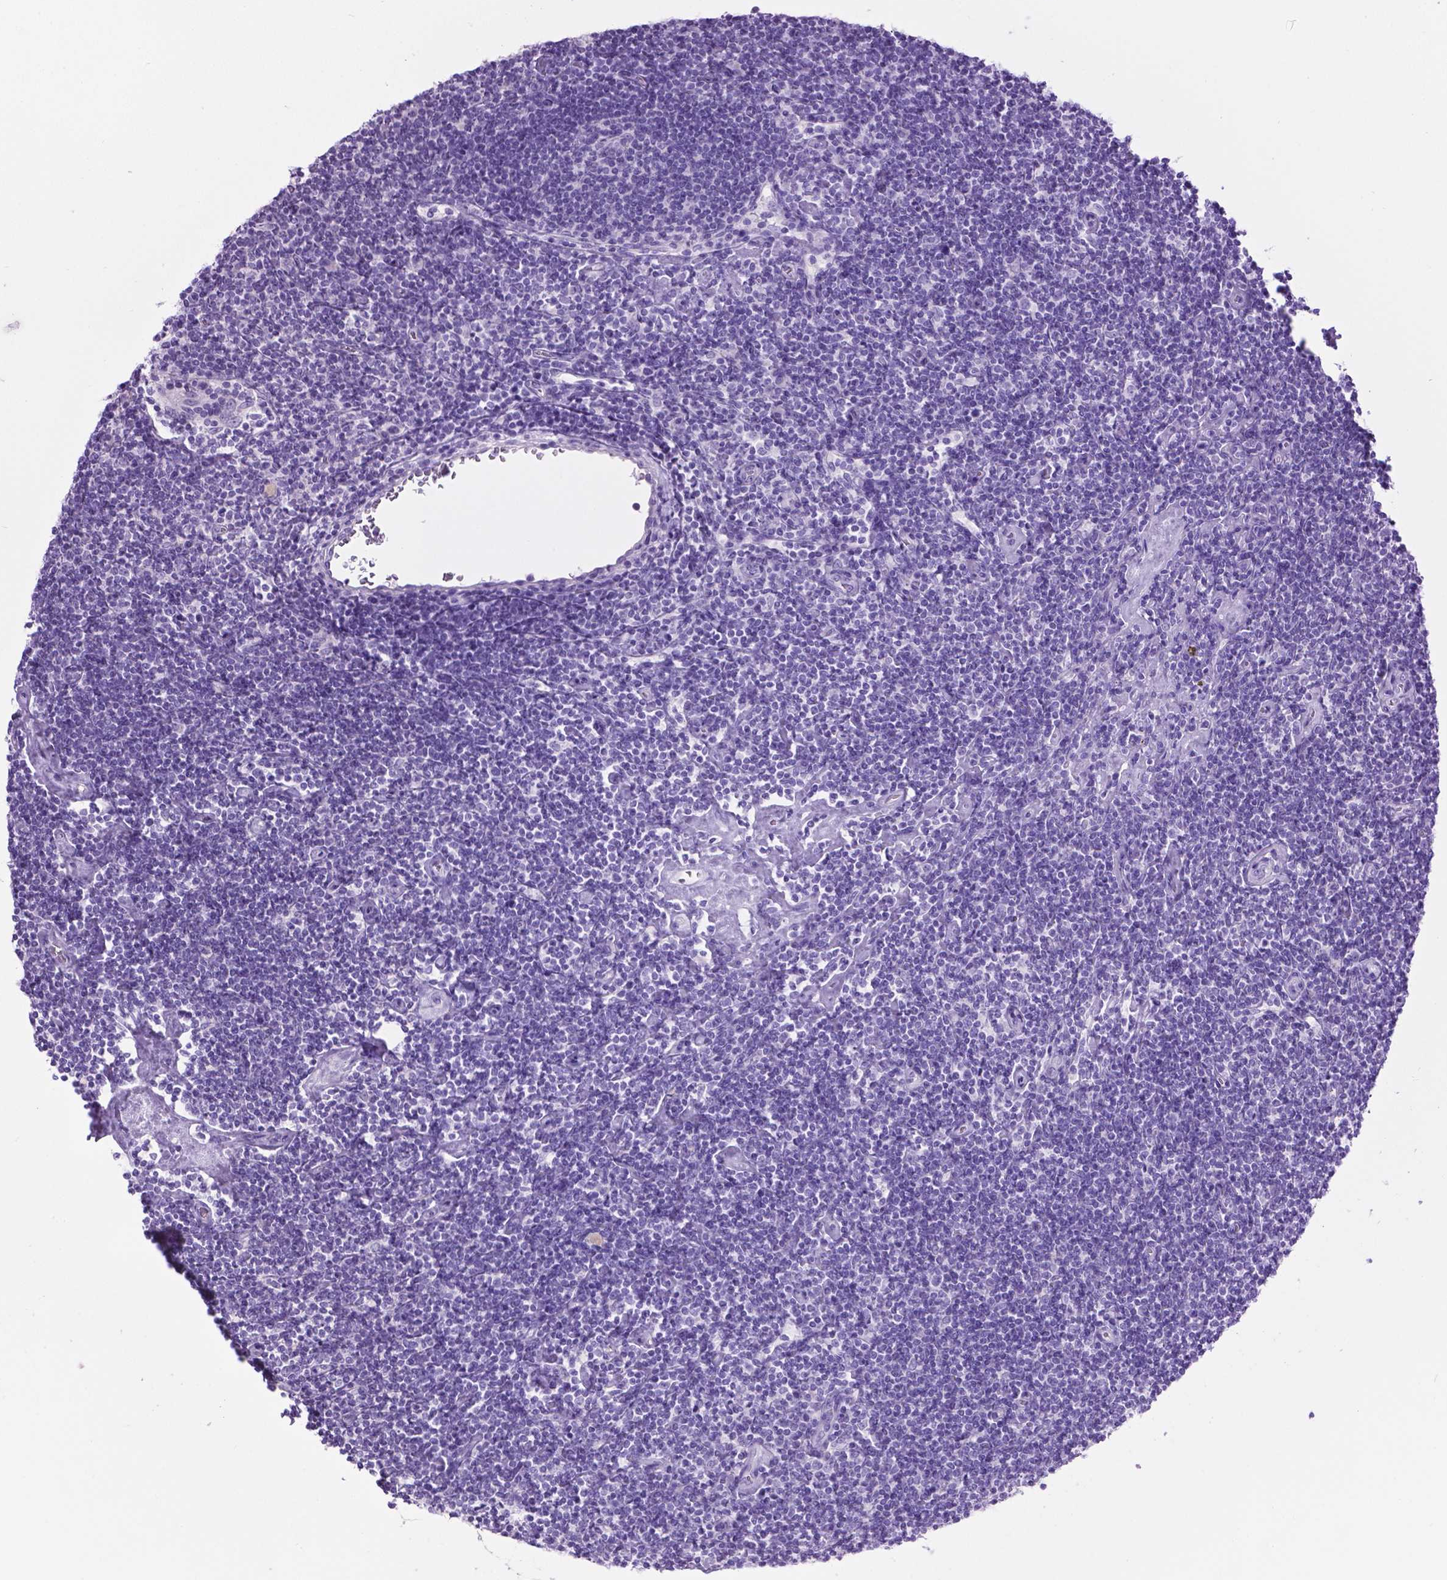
{"staining": {"intensity": "negative", "quantity": "none", "location": "none"}, "tissue": "lymphoma", "cell_type": "Tumor cells", "image_type": "cancer", "snomed": [{"axis": "morphology", "description": "Hodgkin's disease, NOS"}, {"axis": "topography", "description": "Lymph node"}], "caption": "IHC photomicrograph of human Hodgkin's disease stained for a protein (brown), which displays no expression in tumor cells. (DAB IHC visualized using brightfield microscopy, high magnification).", "gene": "LELP1", "patient": {"sex": "male", "age": 40}}